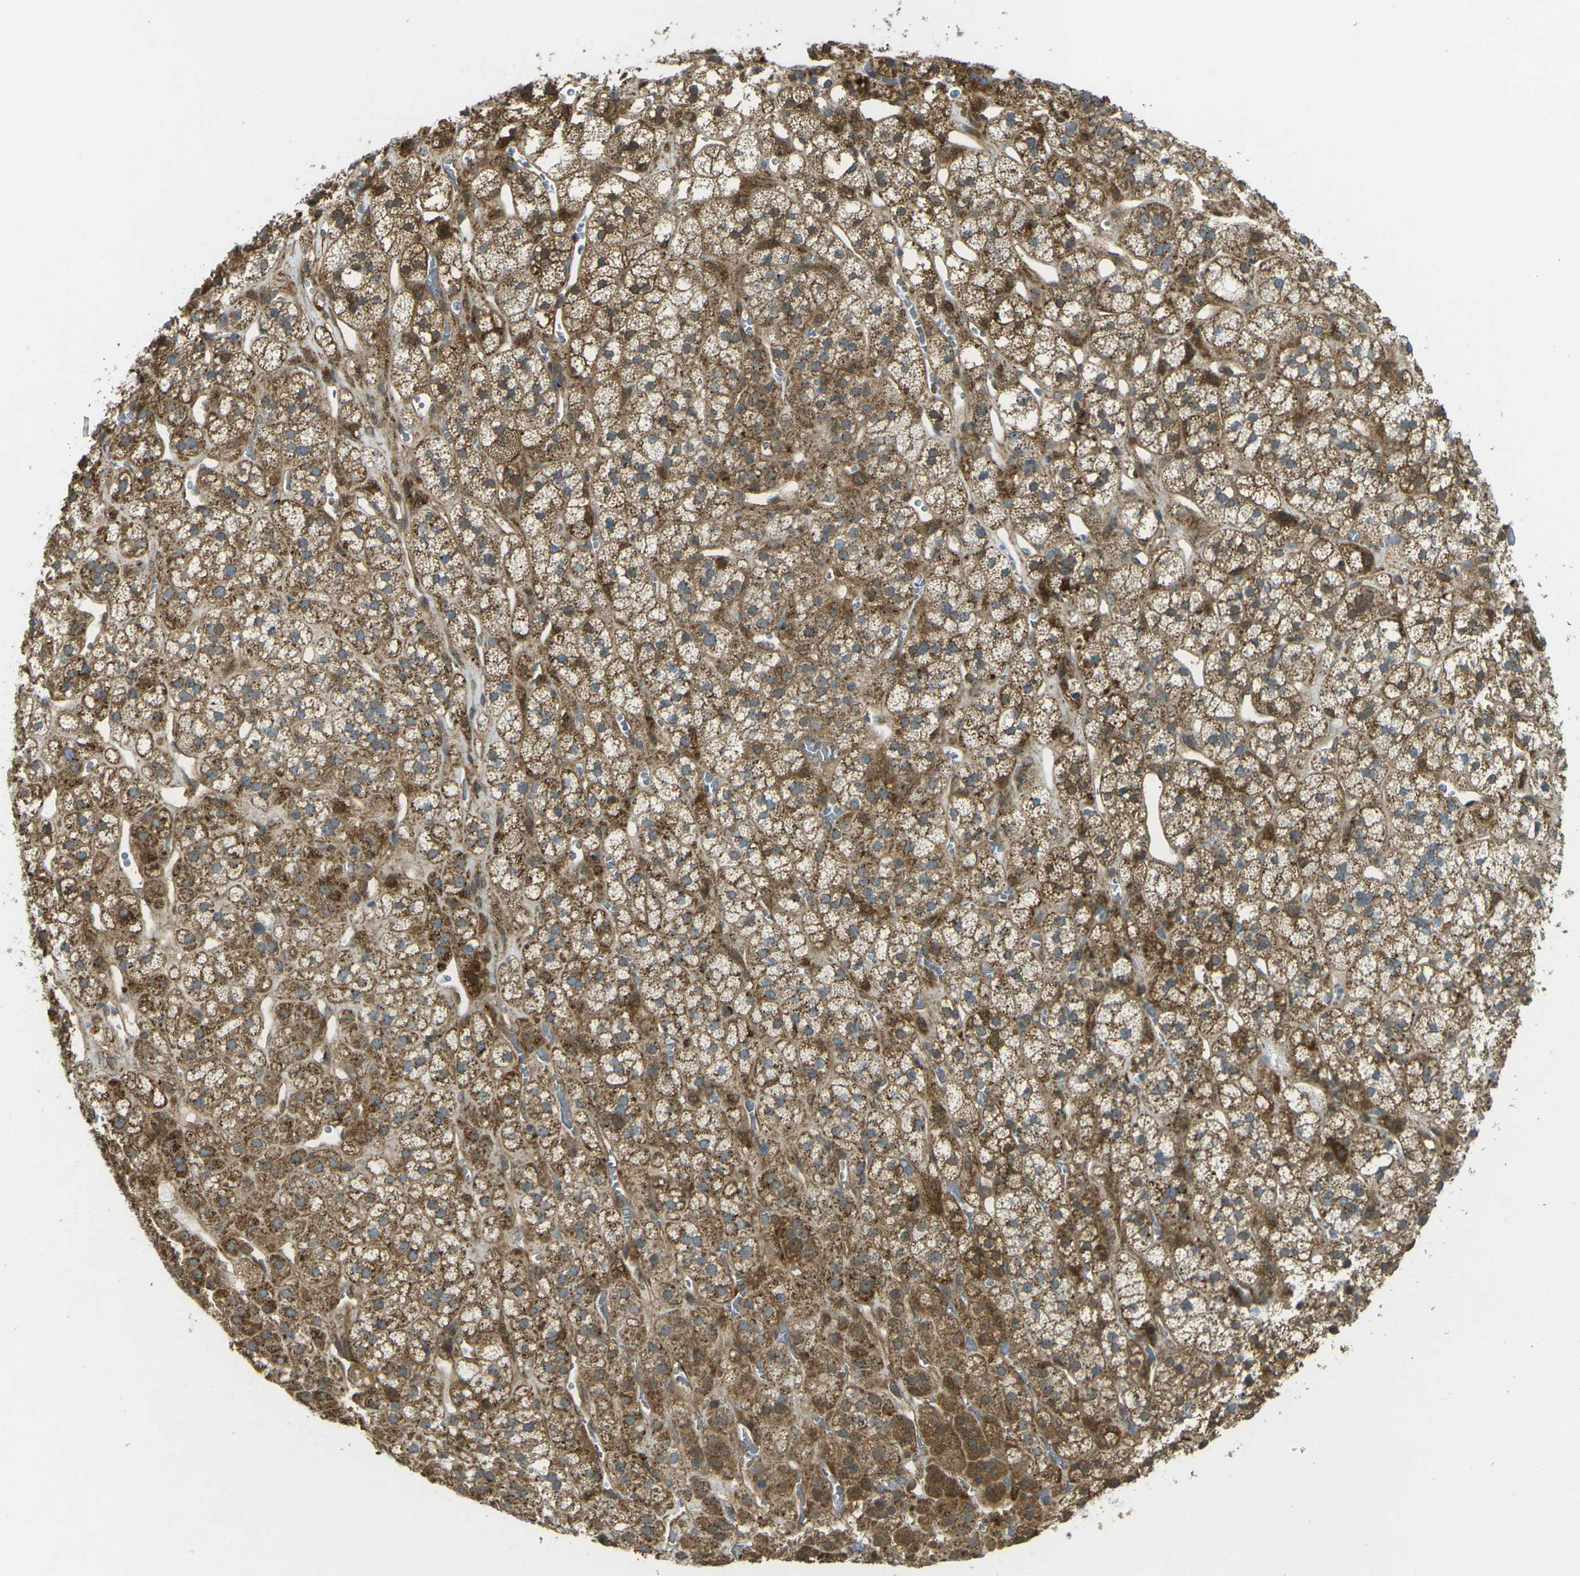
{"staining": {"intensity": "strong", "quantity": ">75%", "location": "cytoplasmic/membranous"}, "tissue": "adrenal gland", "cell_type": "Glandular cells", "image_type": "normal", "snomed": [{"axis": "morphology", "description": "Normal tissue, NOS"}, {"axis": "topography", "description": "Adrenal gland"}], "caption": "Unremarkable adrenal gland reveals strong cytoplasmic/membranous positivity in approximately >75% of glandular cells, visualized by immunohistochemistry.", "gene": "CHMP3", "patient": {"sex": "male", "age": 56}}